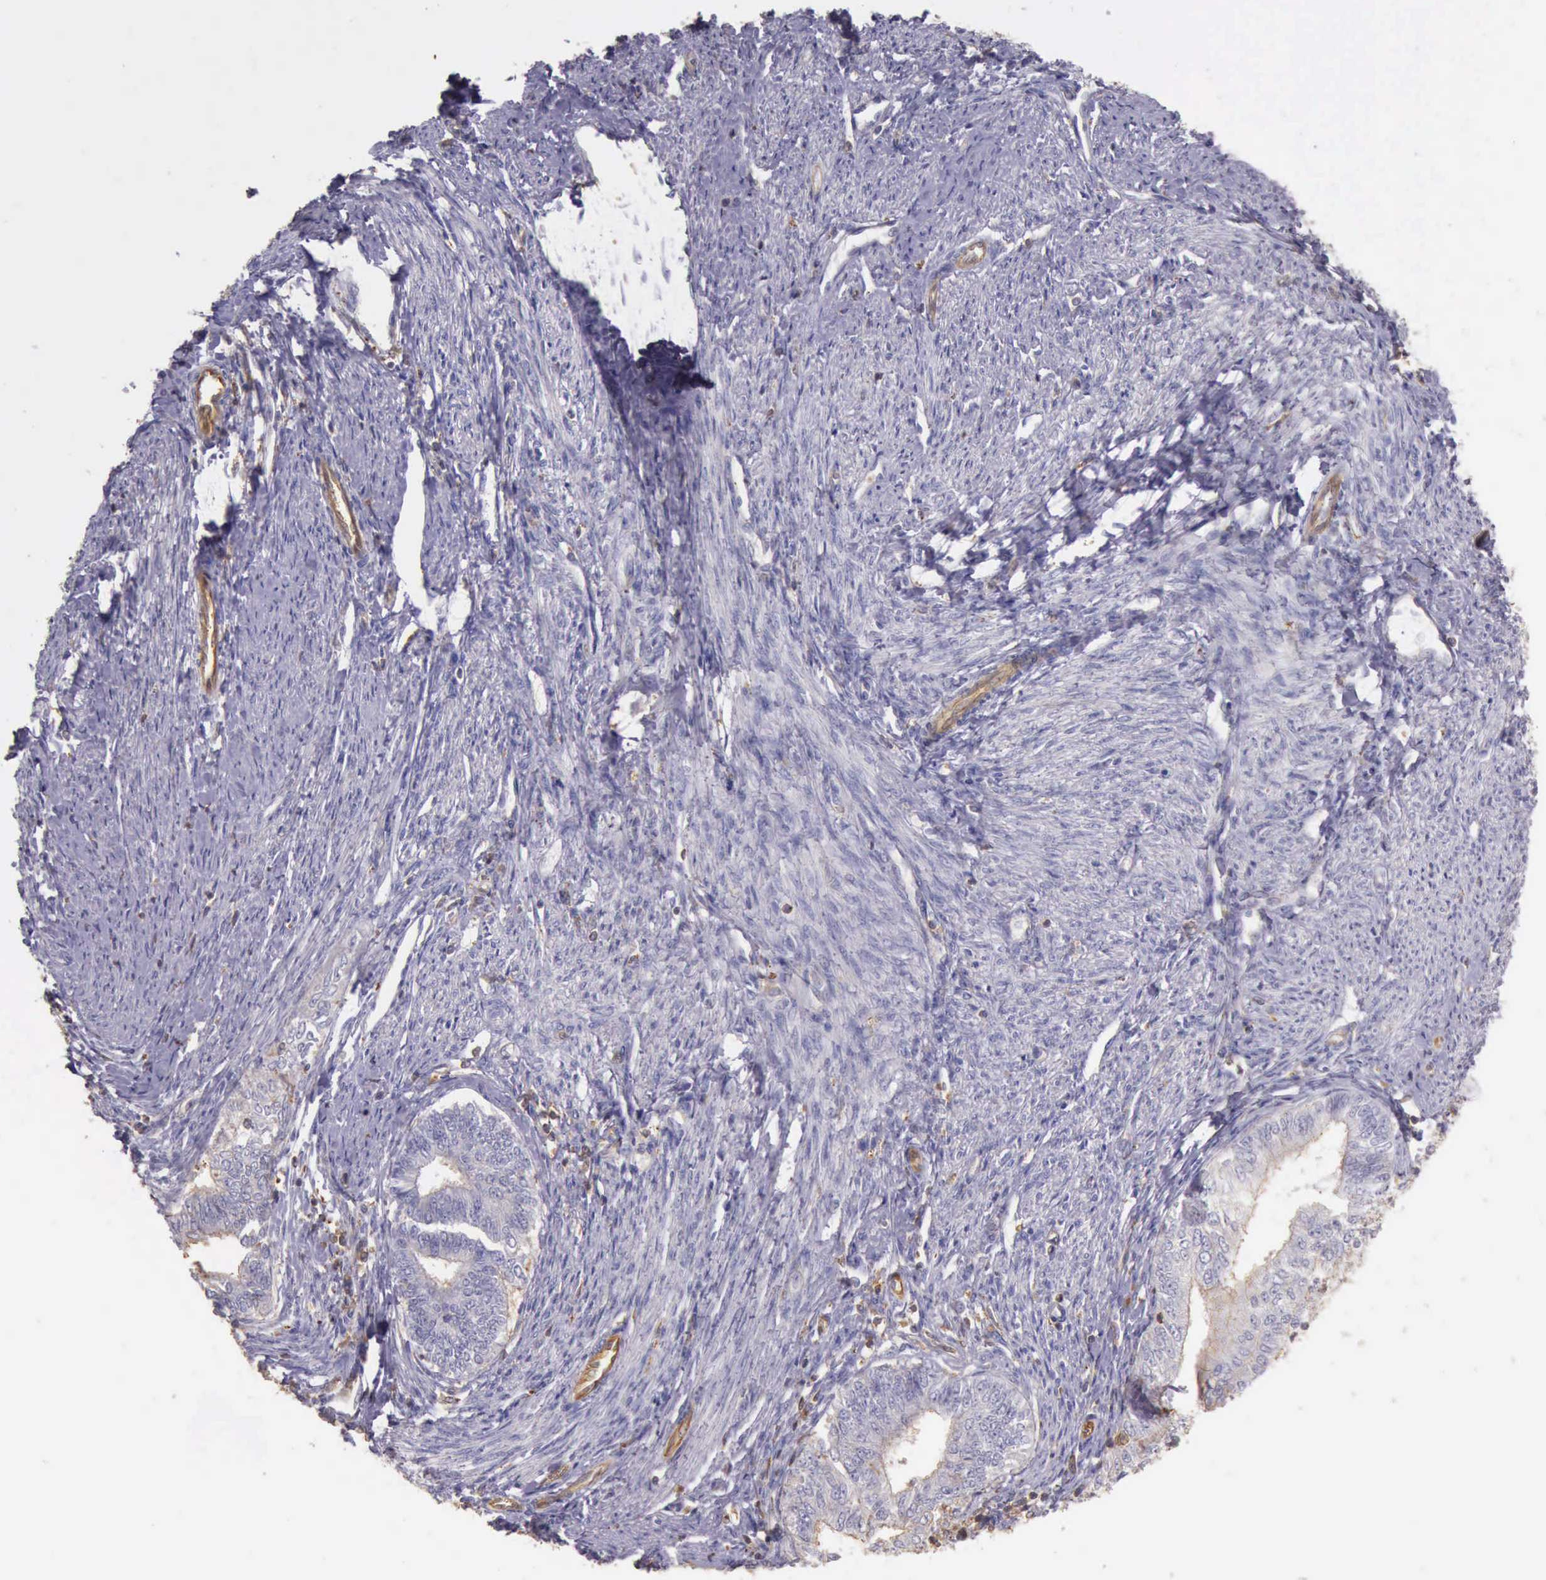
{"staining": {"intensity": "negative", "quantity": "none", "location": "none"}, "tissue": "endometrial cancer", "cell_type": "Tumor cells", "image_type": "cancer", "snomed": [{"axis": "morphology", "description": "Adenocarcinoma, NOS"}, {"axis": "topography", "description": "Endometrium"}], "caption": "High power microscopy photomicrograph of an IHC histopathology image of endometrial cancer (adenocarcinoma), revealing no significant staining in tumor cells.", "gene": "ARHGAP4", "patient": {"sex": "female", "age": 66}}